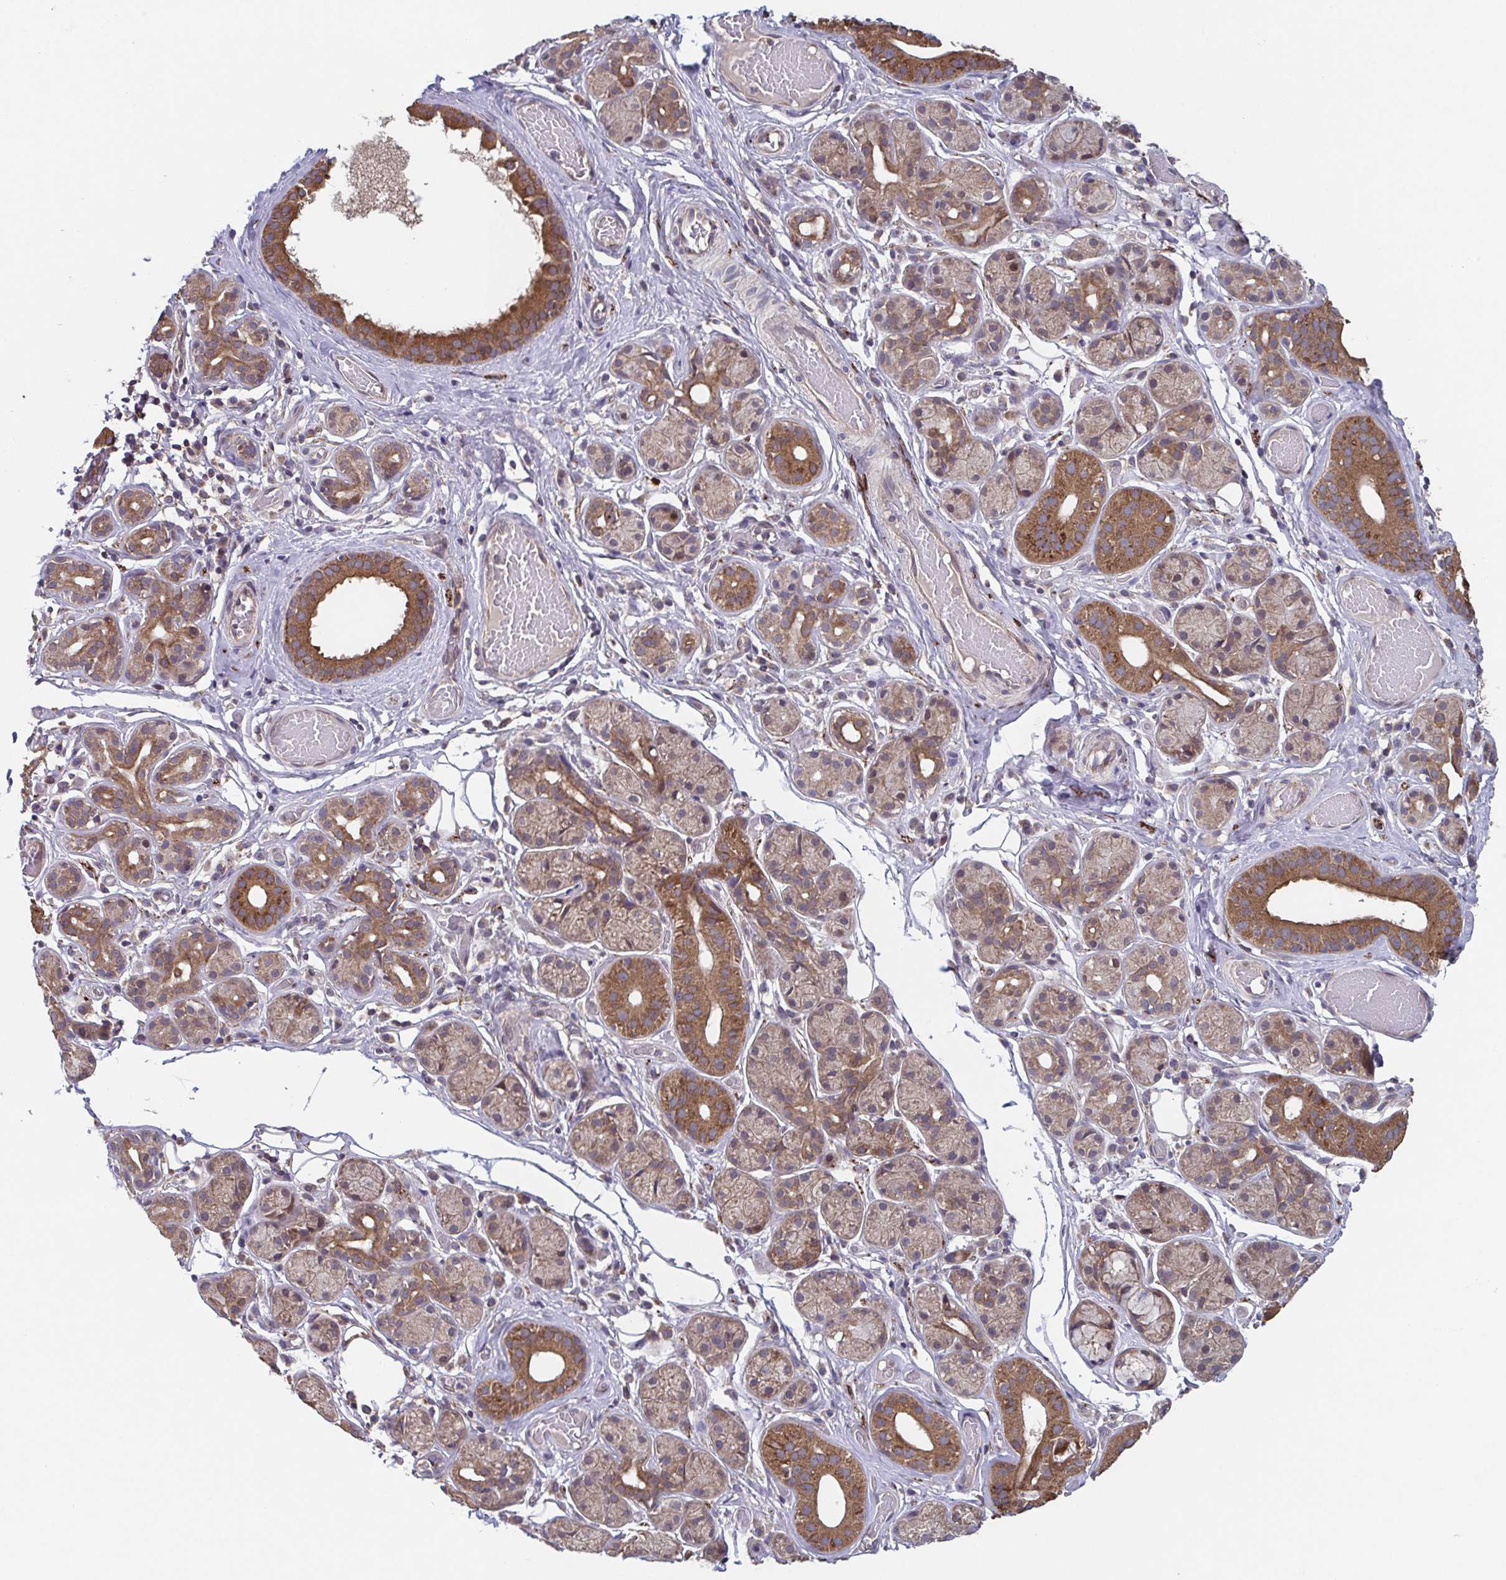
{"staining": {"intensity": "moderate", "quantity": ">75%", "location": "cytoplasmic/membranous"}, "tissue": "salivary gland", "cell_type": "Glandular cells", "image_type": "normal", "snomed": [{"axis": "morphology", "description": "Normal tissue, NOS"}, {"axis": "topography", "description": "Salivary gland"}, {"axis": "topography", "description": "Peripheral nerve tissue"}], "caption": "Immunohistochemical staining of normal salivary gland shows moderate cytoplasmic/membranous protein expression in about >75% of glandular cells. (DAB = brown stain, brightfield microscopy at high magnification).", "gene": "TTC19", "patient": {"sex": "male", "age": 71}}